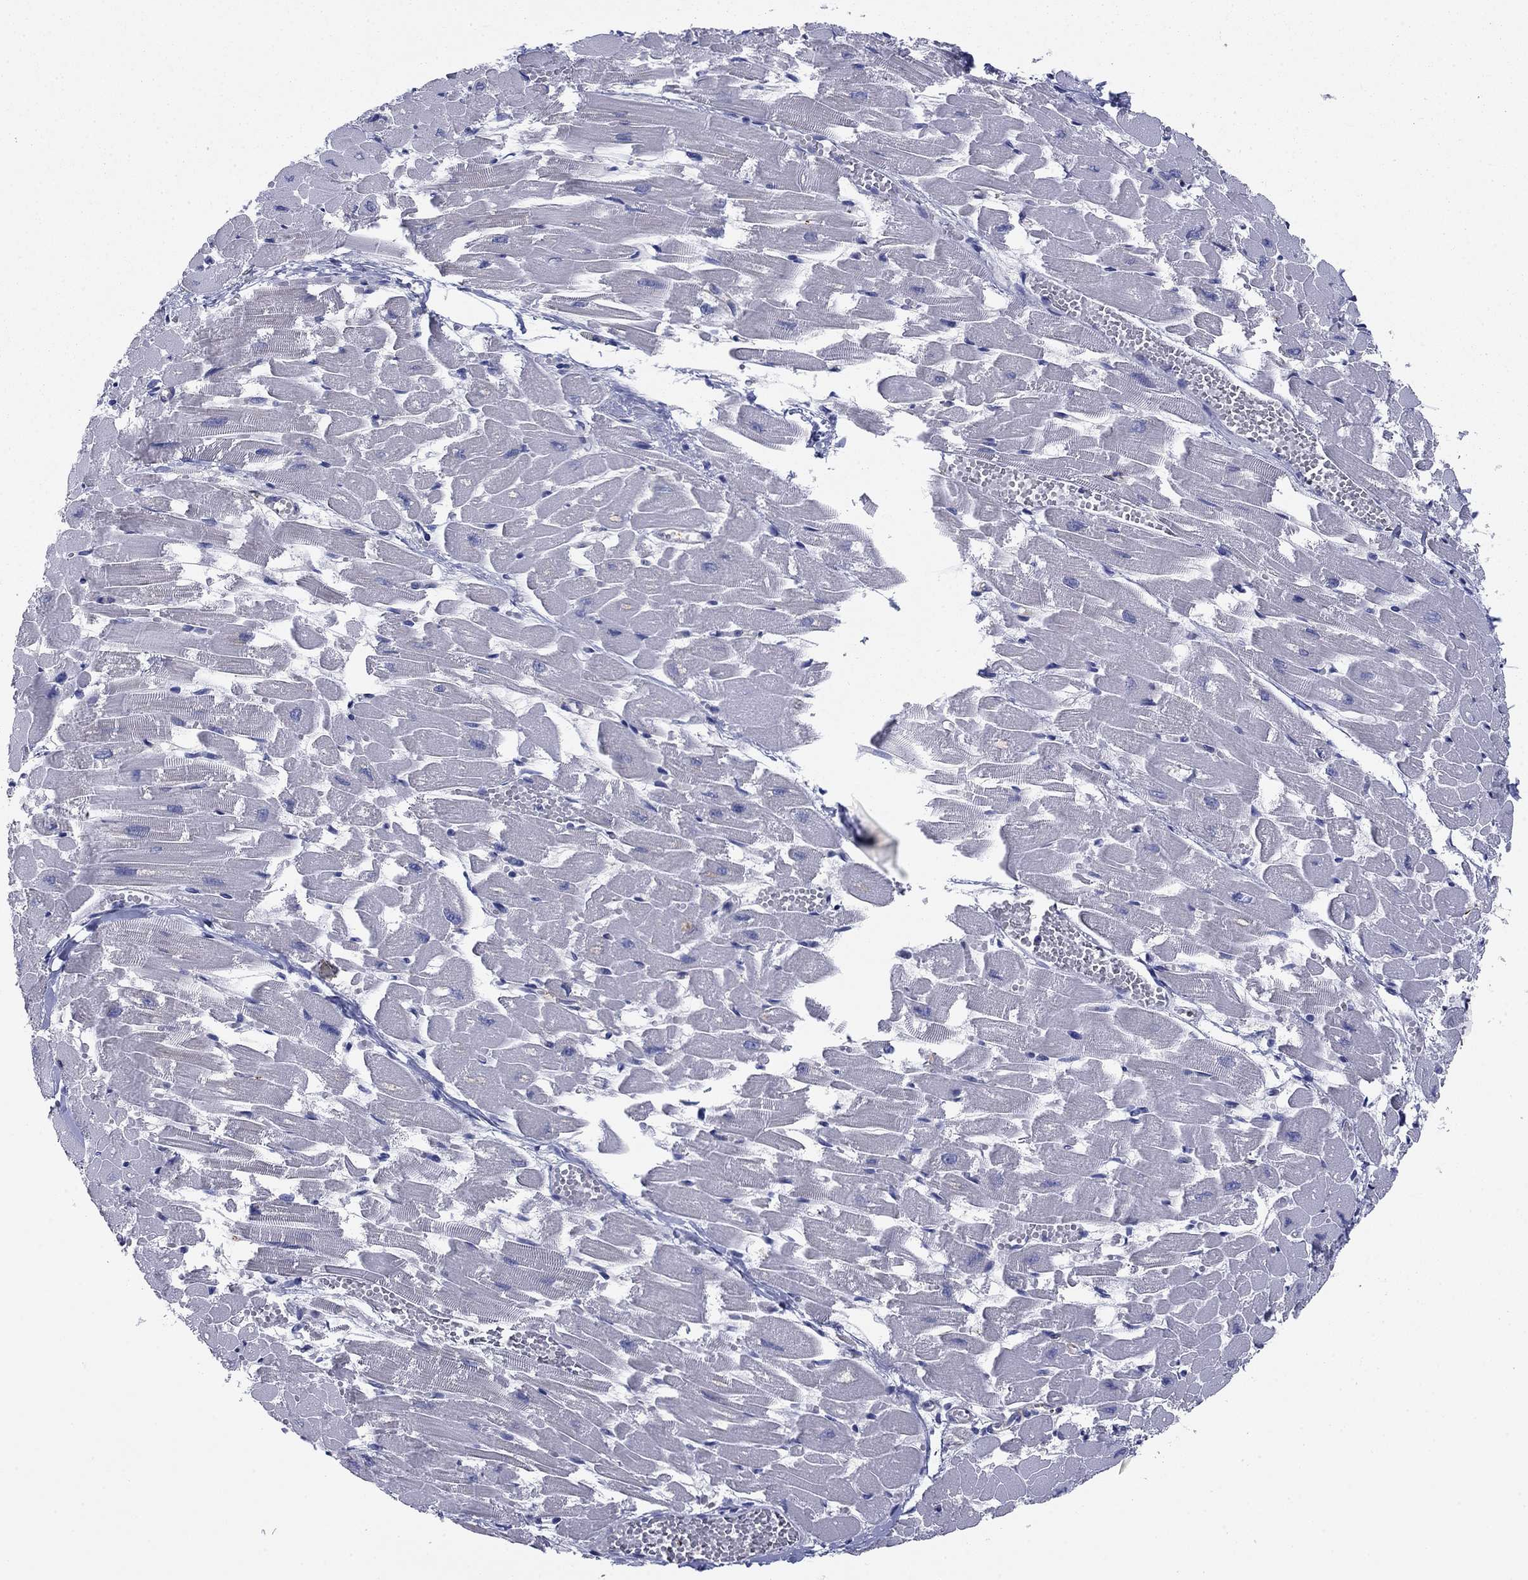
{"staining": {"intensity": "negative", "quantity": "none", "location": "none"}, "tissue": "heart muscle", "cell_type": "Cardiomyocytes", "image_type": "normal", "snomed": [{"axis": "morphology", "description": "Normal tissue, NOS"}, {"axis": "topography", "description": "Heart"}], "caption": "Immunohistochemistry of unremarkable heart muscle exhibits no positivity in cardiomyocytes. (DAB (3,3'-diaminobenzidine) immunohistochemistry, high magnification).", "gene": "STMN1", "patient": {"sex": "female", "age": 52}}